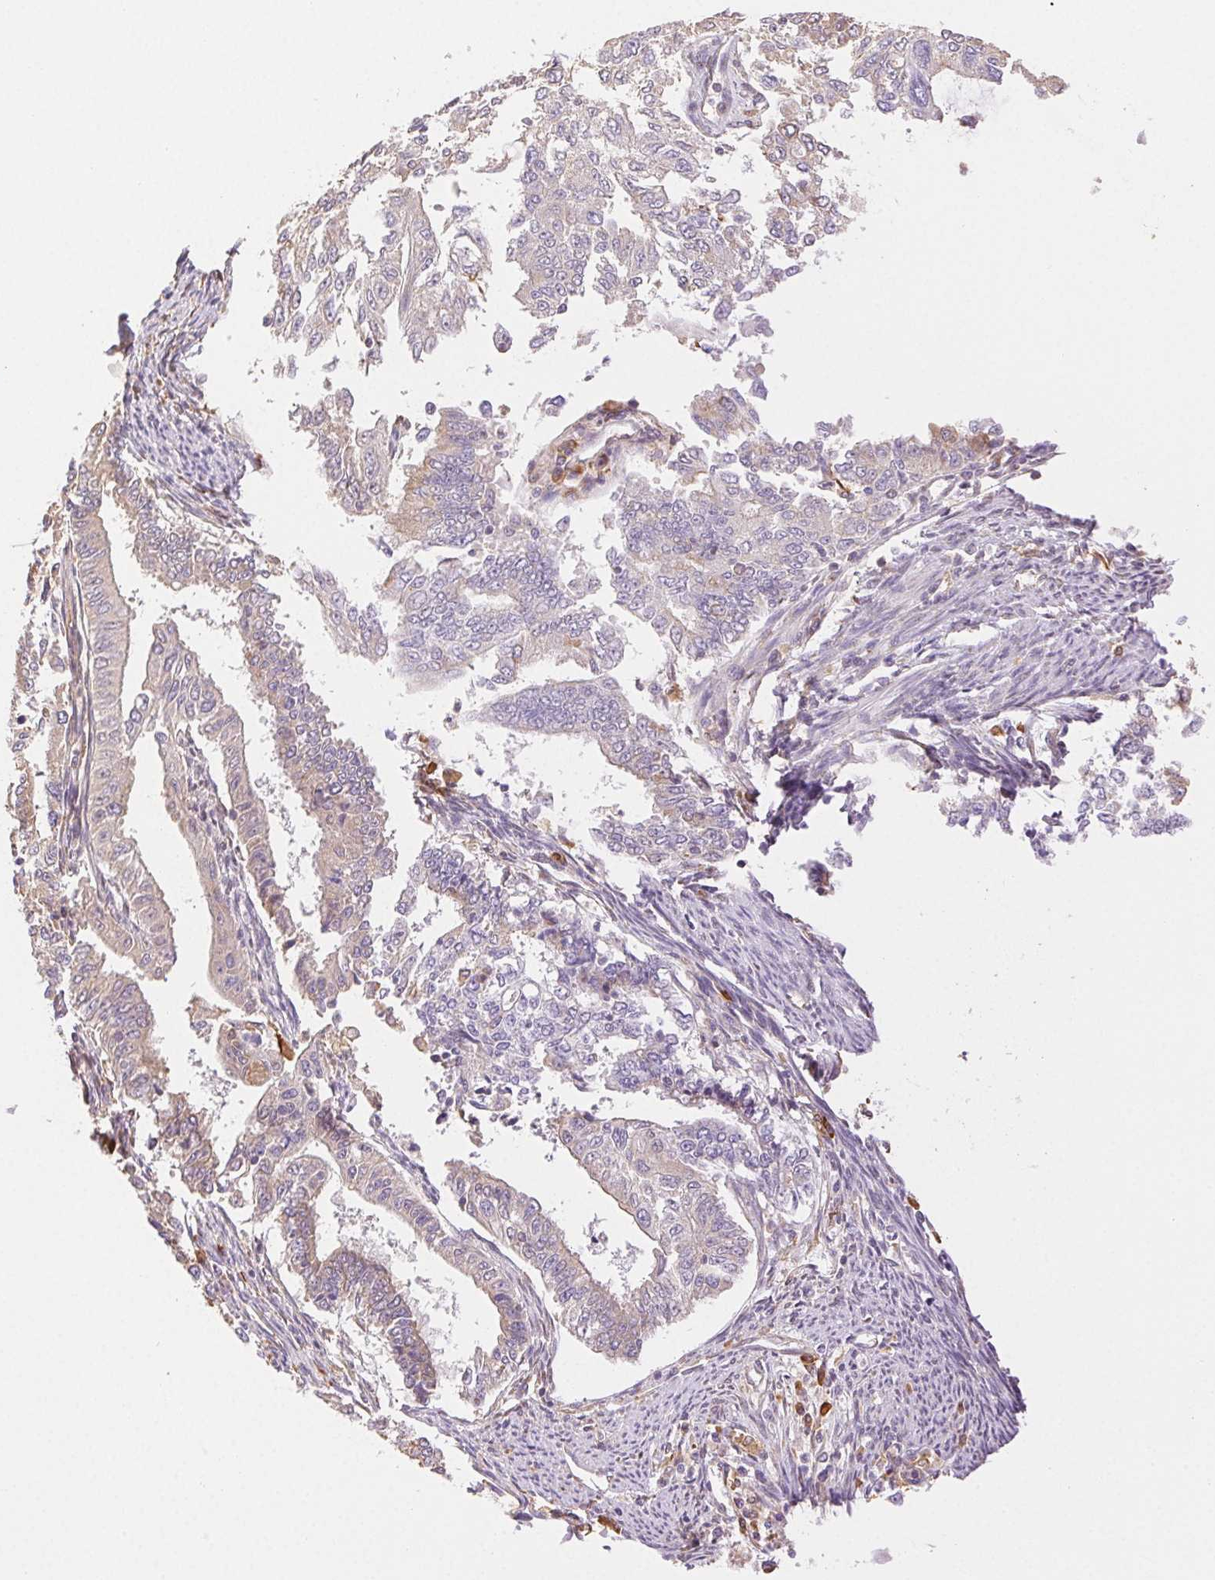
{"staining": {"intensity": "weak", "quantity": "<25%", "location": "cytoplasmic/membranous"}, "tissue": "endometrial cancer", "cell_type": "Tumor cells", "image_type": "cancer", "snomed": [{"axis": "morphology", "description": "Adenocarcinoma, NOS"}, {"axis": "topography", "description": "Uterus"}], "caption": "The photomicrograph shows no significant positivity in tumor cells of endometrial cancer (adenocarcinoma). The staining was performed using DAB (3,3'-diaminobenzidine) to visualize the protein expression in brown, while the nuclei were stained in blue with hematoxylin (Magnification: 20x).", "gene": "ENTREP1", "patient": {"sex": "female", "age": 59}}